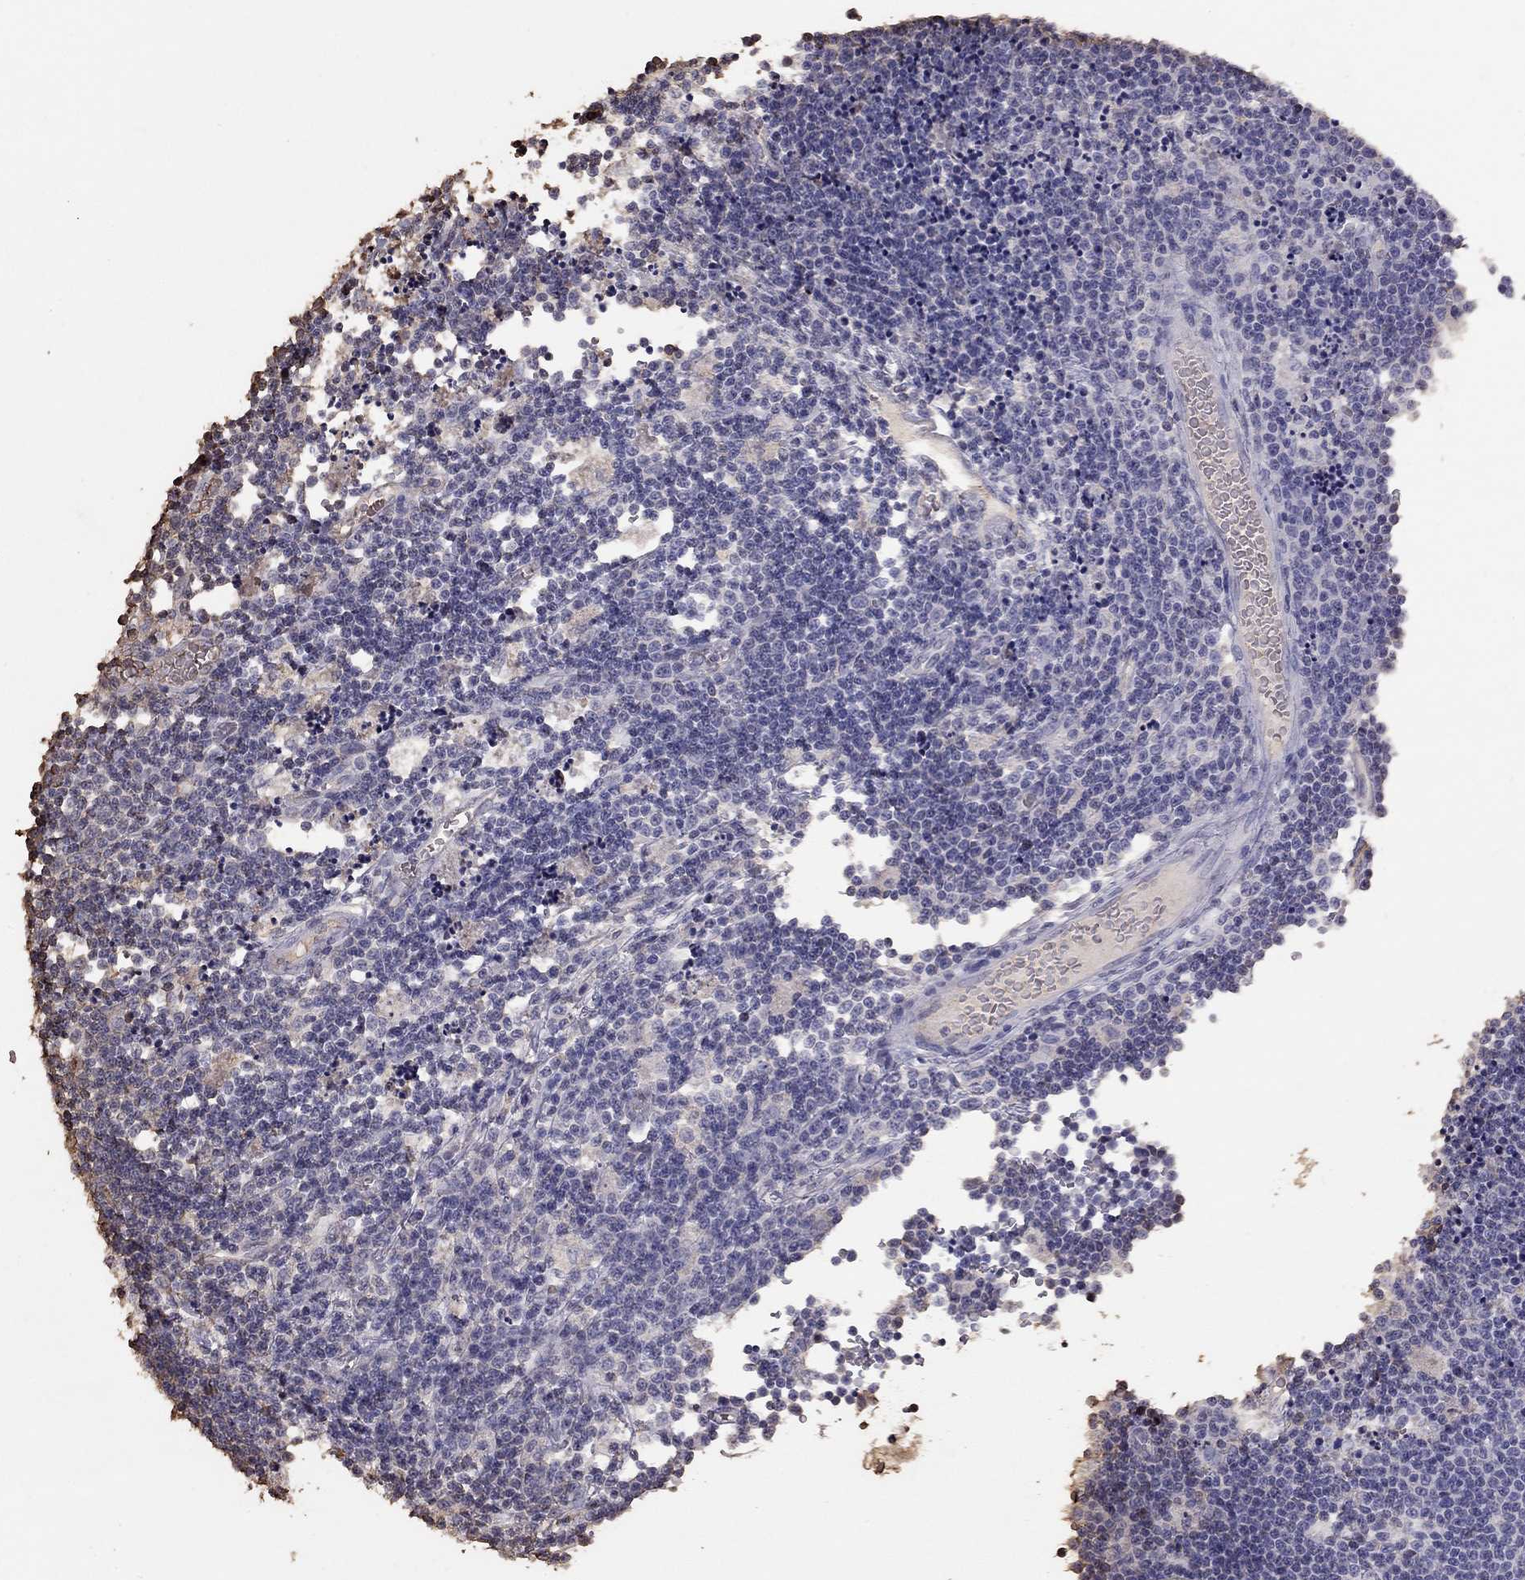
{"staining": {"intensity": "negative", "quantity": "none", "location": "none"}, "tissue": "lymphoma", "cell_type": "Tumor cells", "image_type": "cancer", "snomed": [{"axis": "morphology", "description": "Malignant lymphoma, non-Hodgkin's type, Low grade"}, {"axis": "topography", "description": "Brain"}], "caption": "Immunohistochemical staining of low-grade malignant lymphoma, non-Hodgkin's type shows no significant staining in tumor cells.", "gene": "SUN3", "patient": {"sex": "female", "age": 66}}